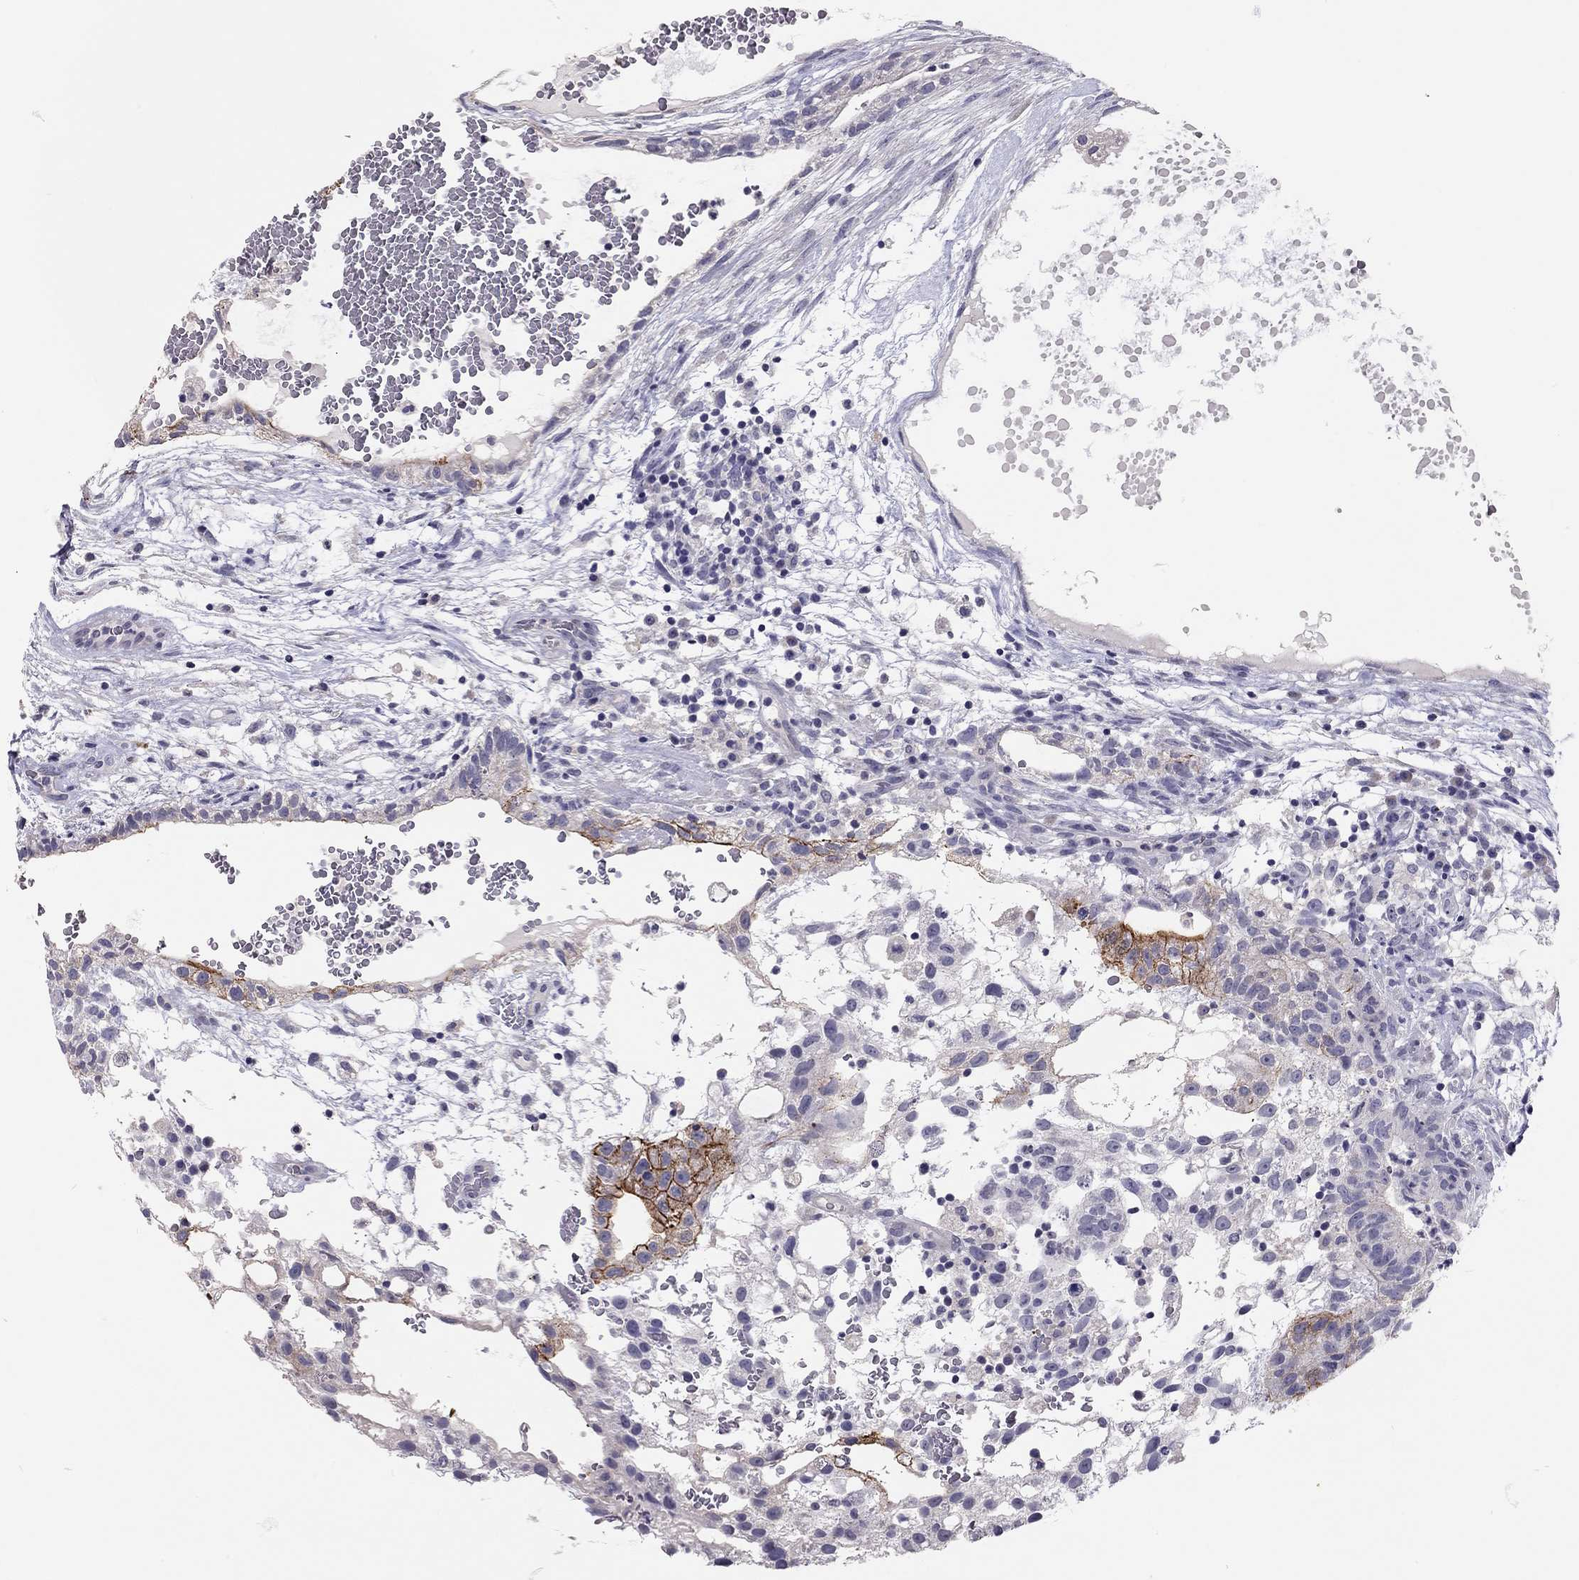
{"staining": {"intensity": "negative", "quantity": "none", "location": "none"}, "tissue": "testis cancer", "cell_type": "Tumor cells", "image_type": "cancer", "snomed": [{"axis": "morphology", "description": "Normal tissue, NOS"}, {"axis": "morphology", "description": "Carcinoma, Embryonal, NOS"}, {"axis": "topography", "description": "Testis"}], "caption": "This is an immunohistochemistry (IHC) image of embryonal carcinoma (testis). There is no expression in tumor cells.", "gene": "SCARB1", "patient": {"sex": "male", "age": 32}}